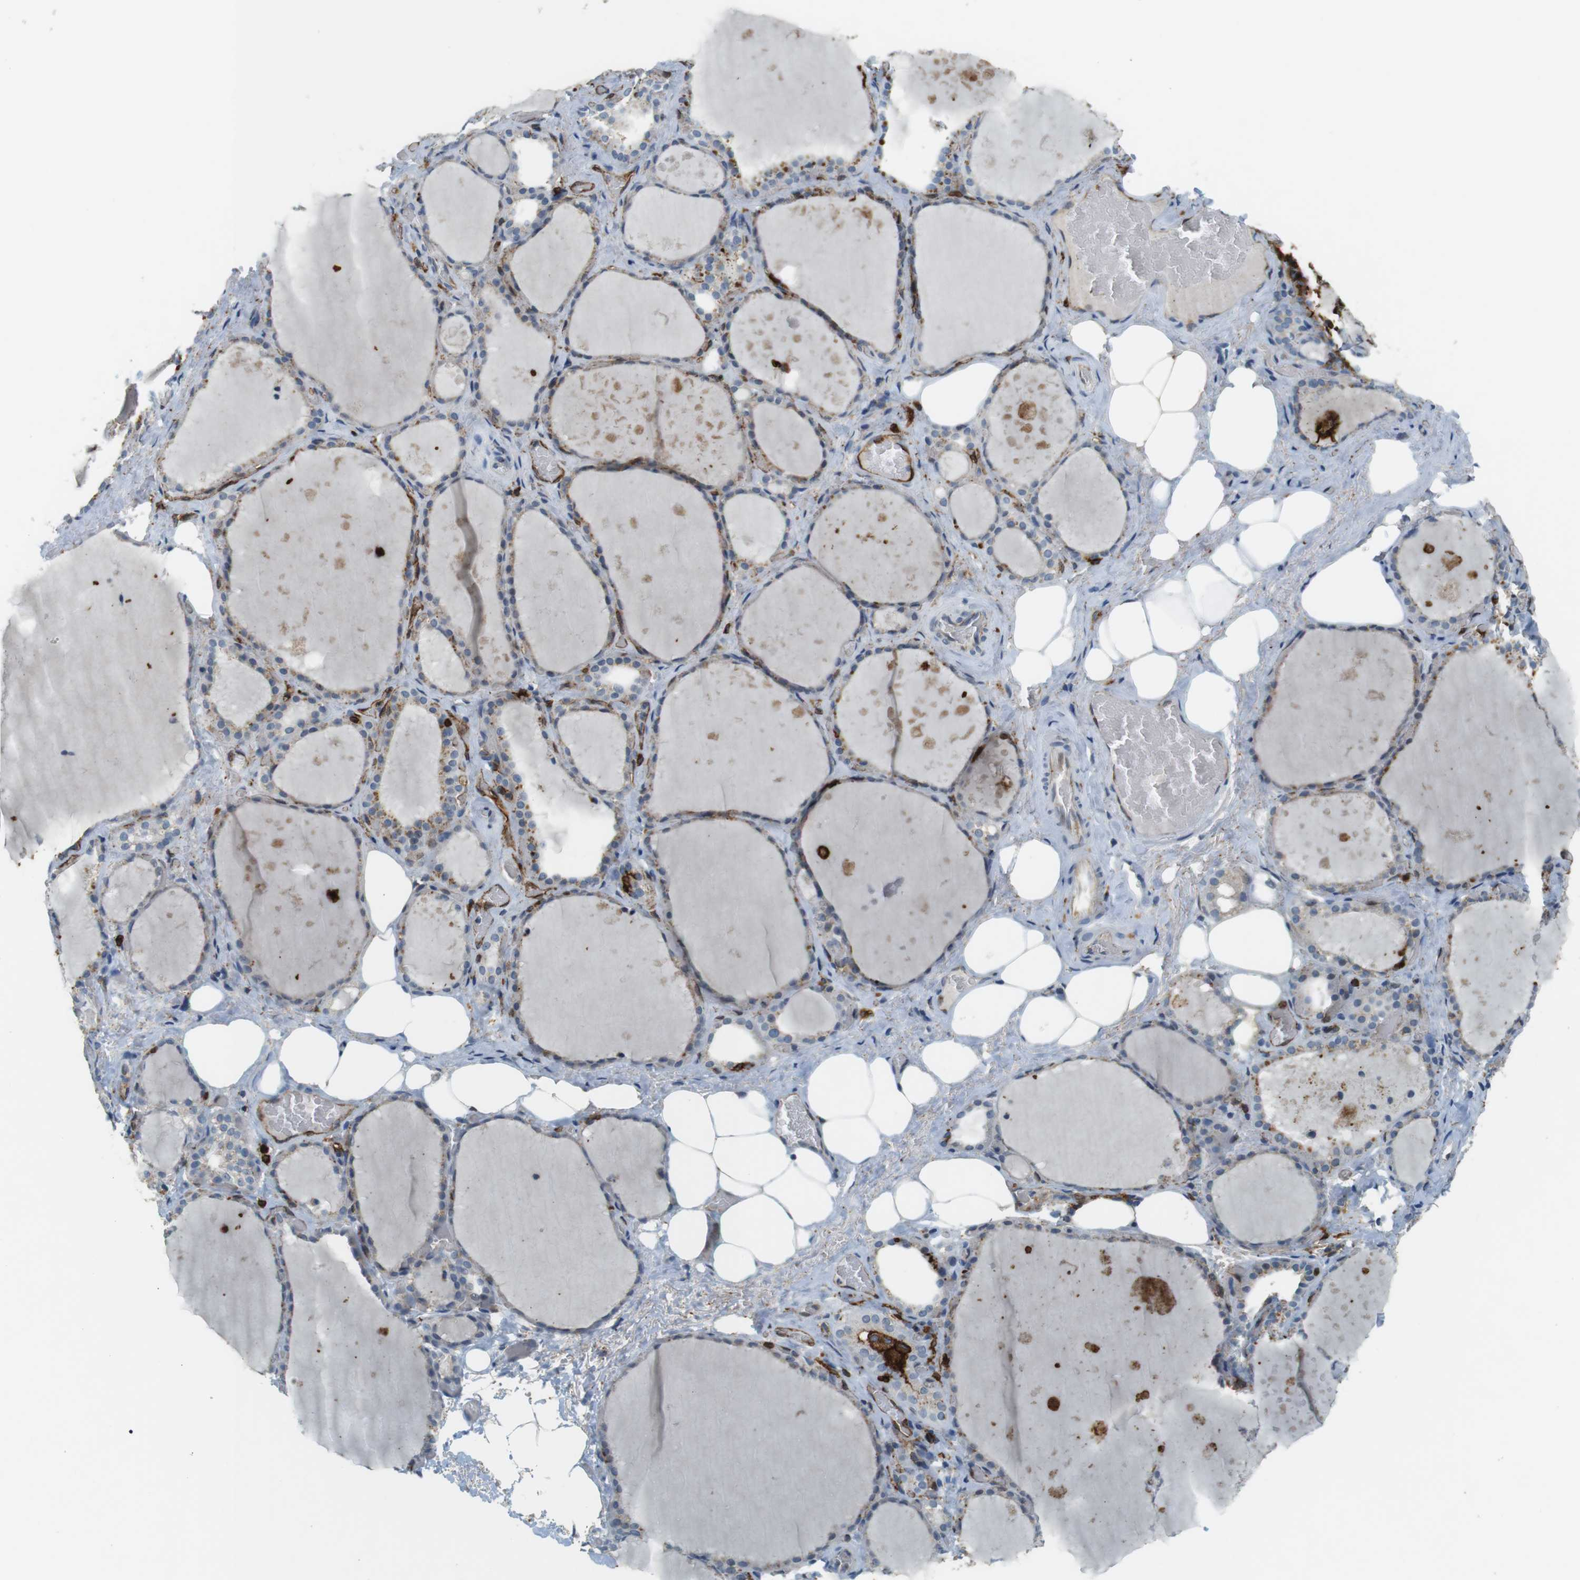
{"staining": {"intensity": "moderate", "quantity": "25%-75%", "location": "cytoplasmic/membranous"}, "tissue": "thyroid gland", "cell_type": "Glandular cells", "image_type": "normal", "snomed": [{"axis": "morphology", "description": "Normal tissue, NOS"}, {"axis": "topography", "description": "Thyroid gland"}], "caption": "This micrograph reveals immunohistochemistry staining of unremarkable thyroid gland, with medium moderate cytoplasmic/membranous expression in approximately 25%-75% of glandular cells.", "gene": "HLA", "patient": {"sex": "male", "age": 61}}